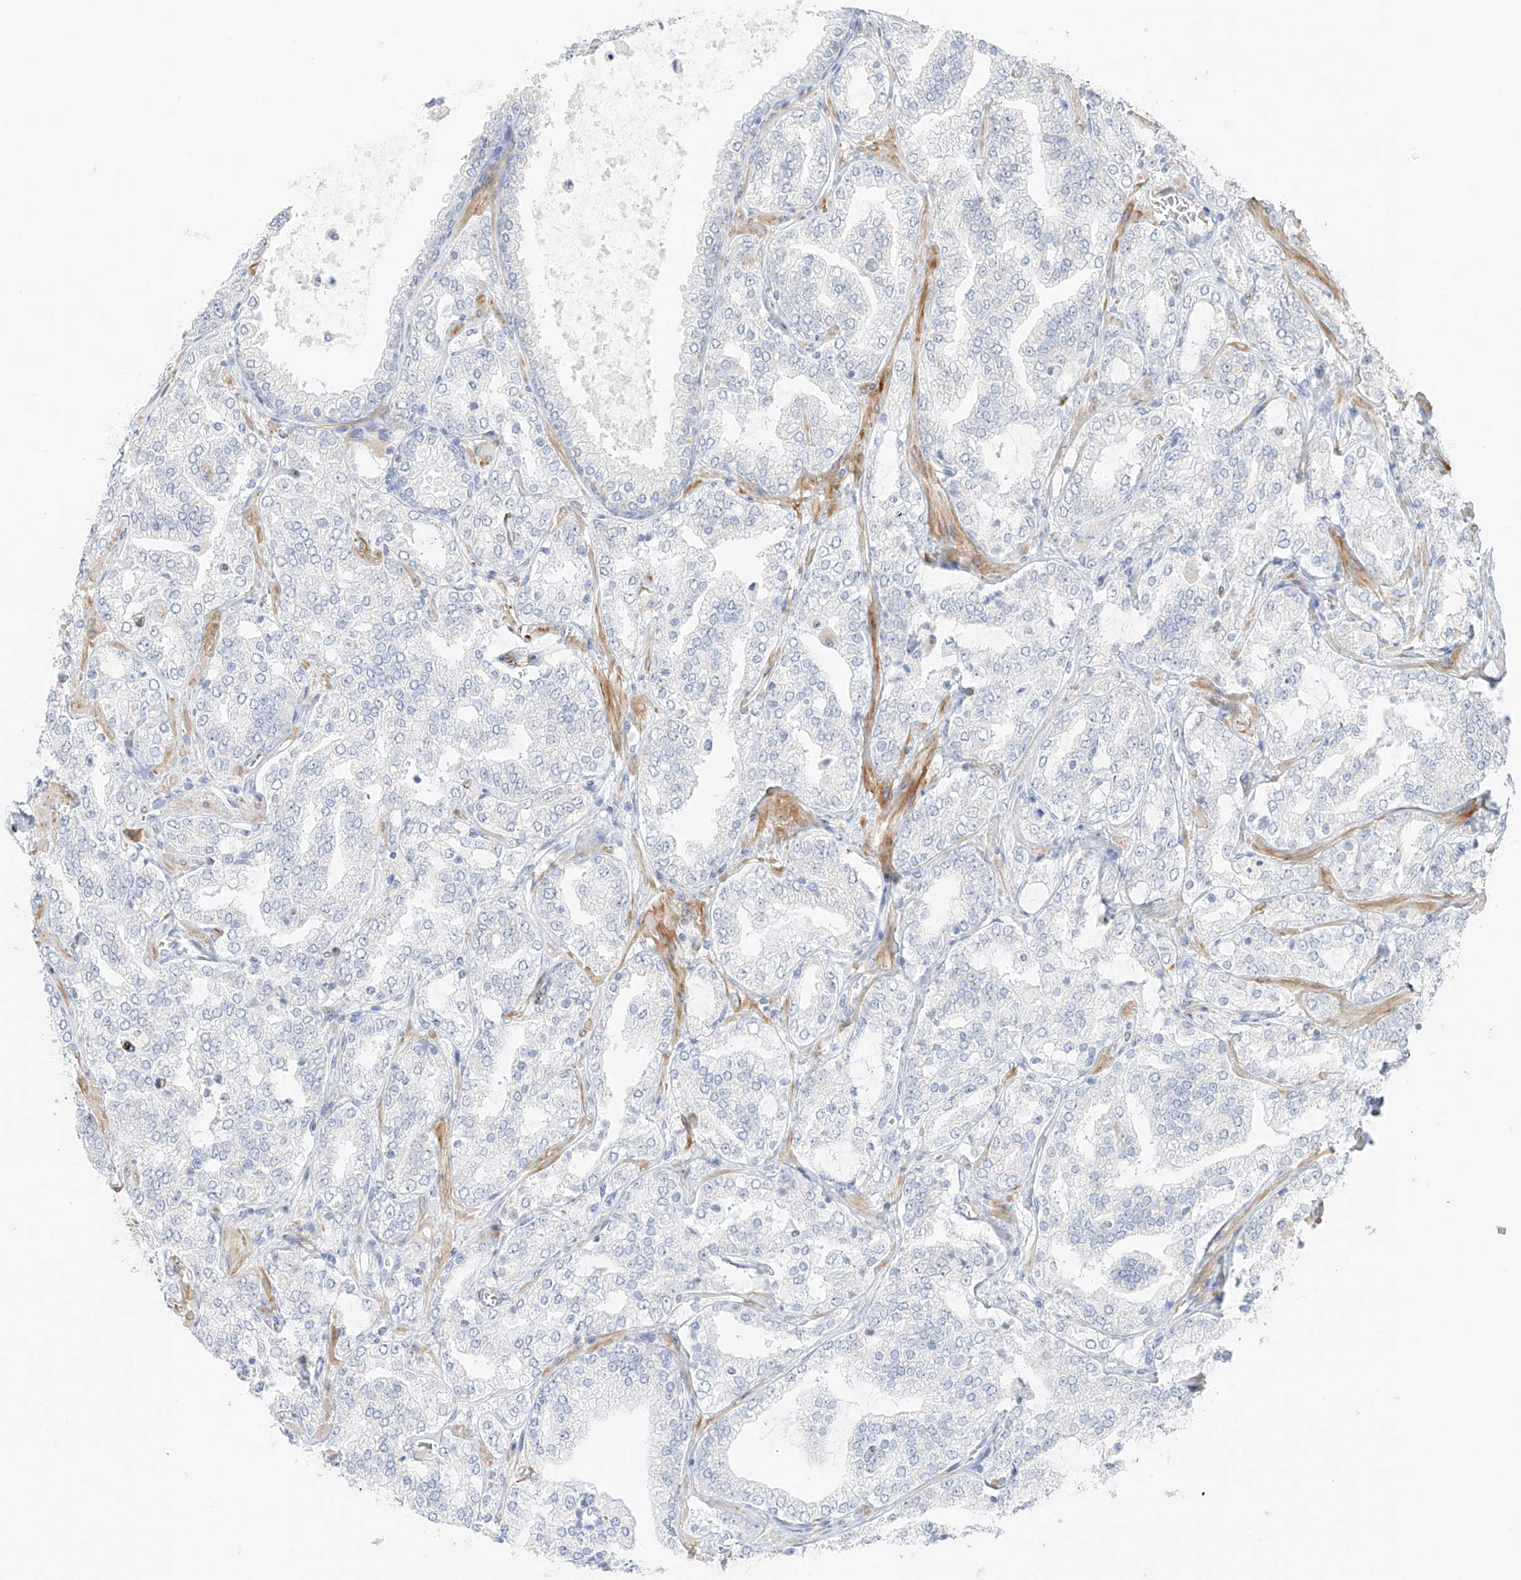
{"staining": {"intensity": "negative", "quantity": "none", "location": "none"}, "tissue": "prostate cancer", "cell_type": "Tumor cells", "image_type": "cancer", "snomed": [{"axis": "morphology", "description": "Adenocarcinoma, High grade"}, {"axis": "topography", "description": "Prostate"}], "caption": "A micrograph of human prostate high-grade adenocarcinoma is negative for staining in tumor cells.", "gene": "C11orf87", "patient": {"sex": "male", "age": 64}}